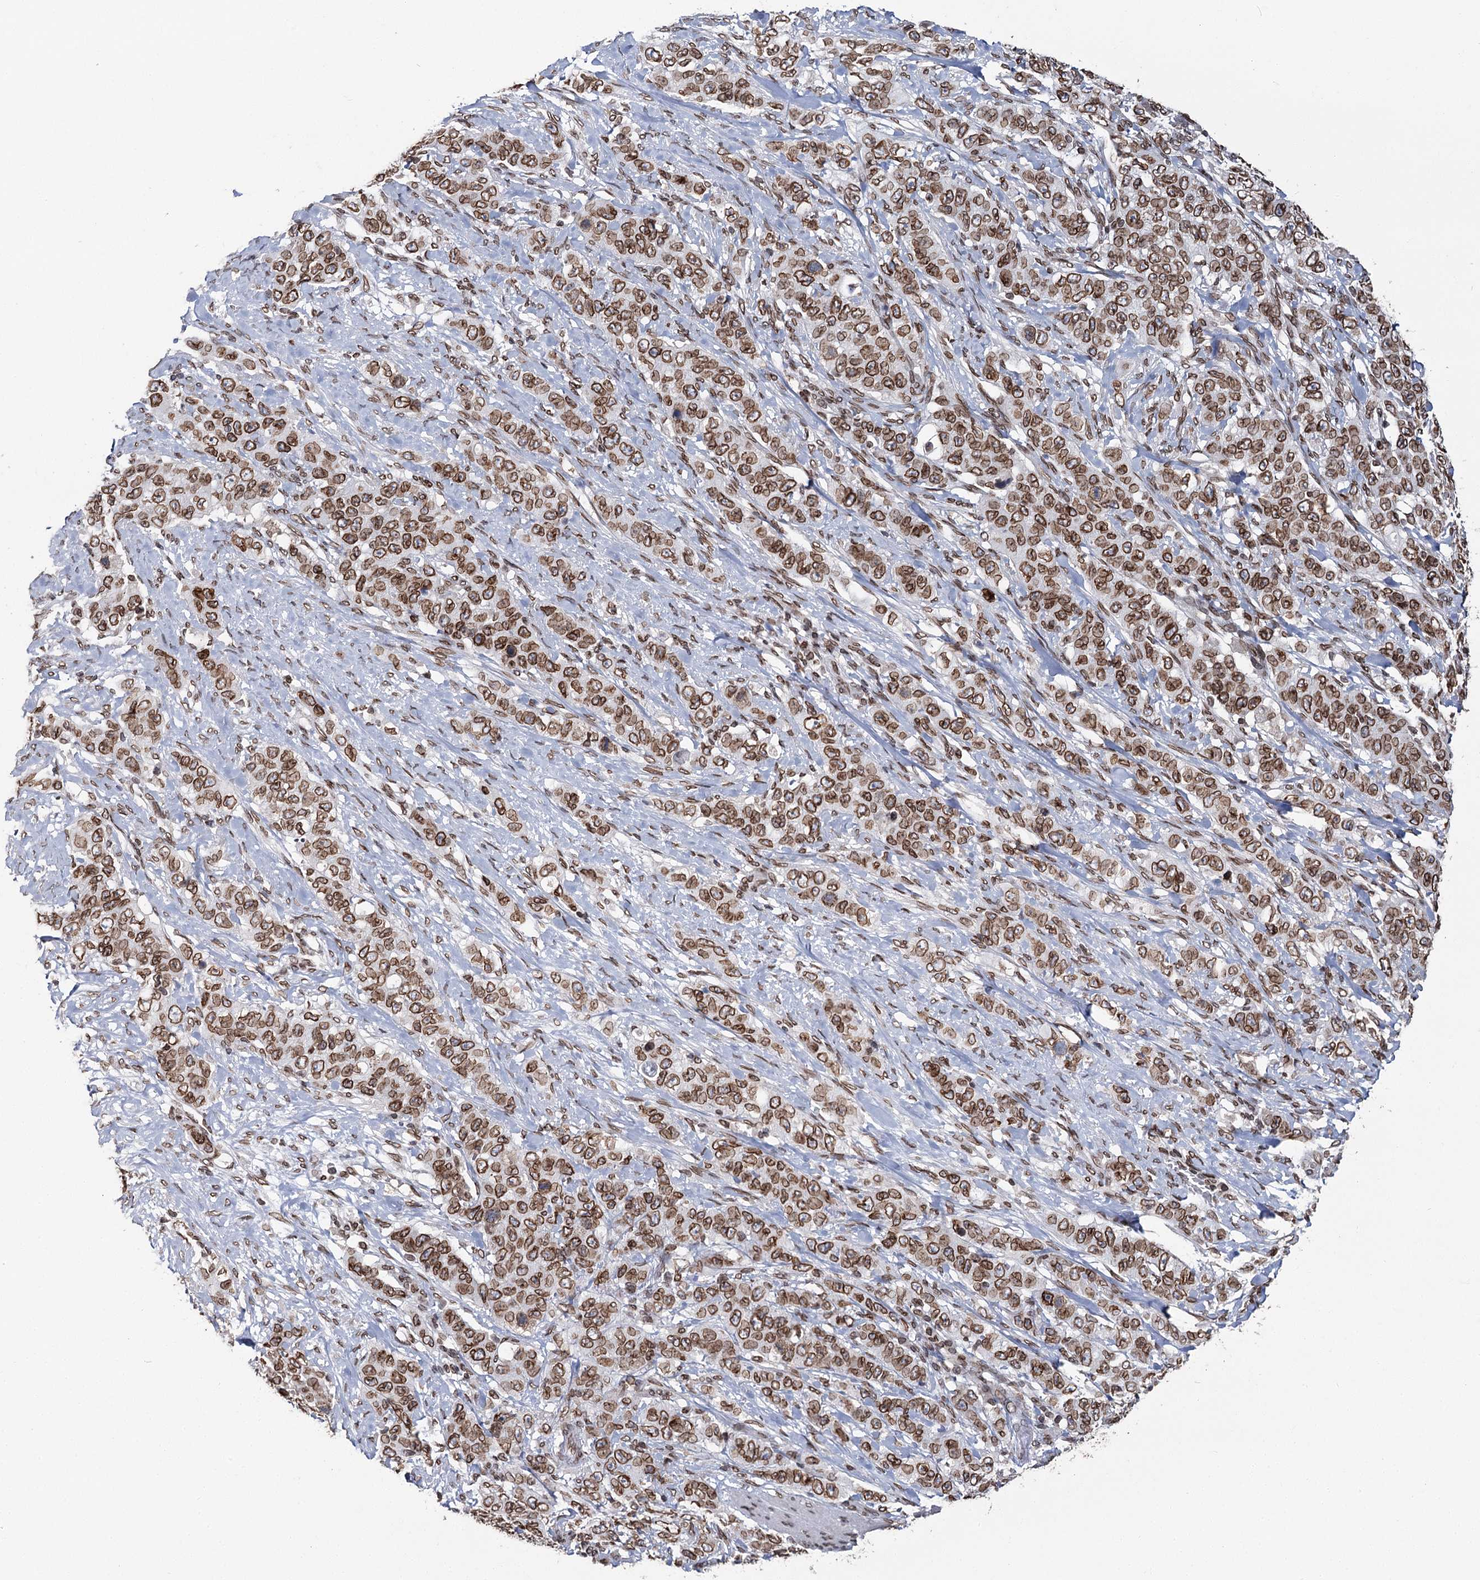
{"staining": {"intensity": "strong", "quantity": ">75%", "location": "cytoplasmic/membranous,nuclear"}, "tissue": "stomach cancer", "cell_type": "Tumor cells", "image_type": "cancer", "snomed": [{"axis": "morphology", "description": "Adenocarcinoma, NOS"}, {"axis": "topography", "description": "Stomach"}], "caption": "Immunohistochemistry (IHC) image of stomach cancer (adenocarcinoma) stained for a protein (brown), which demonstrates high levels of strong cytoplasmic/membranous and nuclear staining in approximately >75% of tumor cells.", "gene": "KIAA0930", "patient": {"sex": "male", "age": 48}}